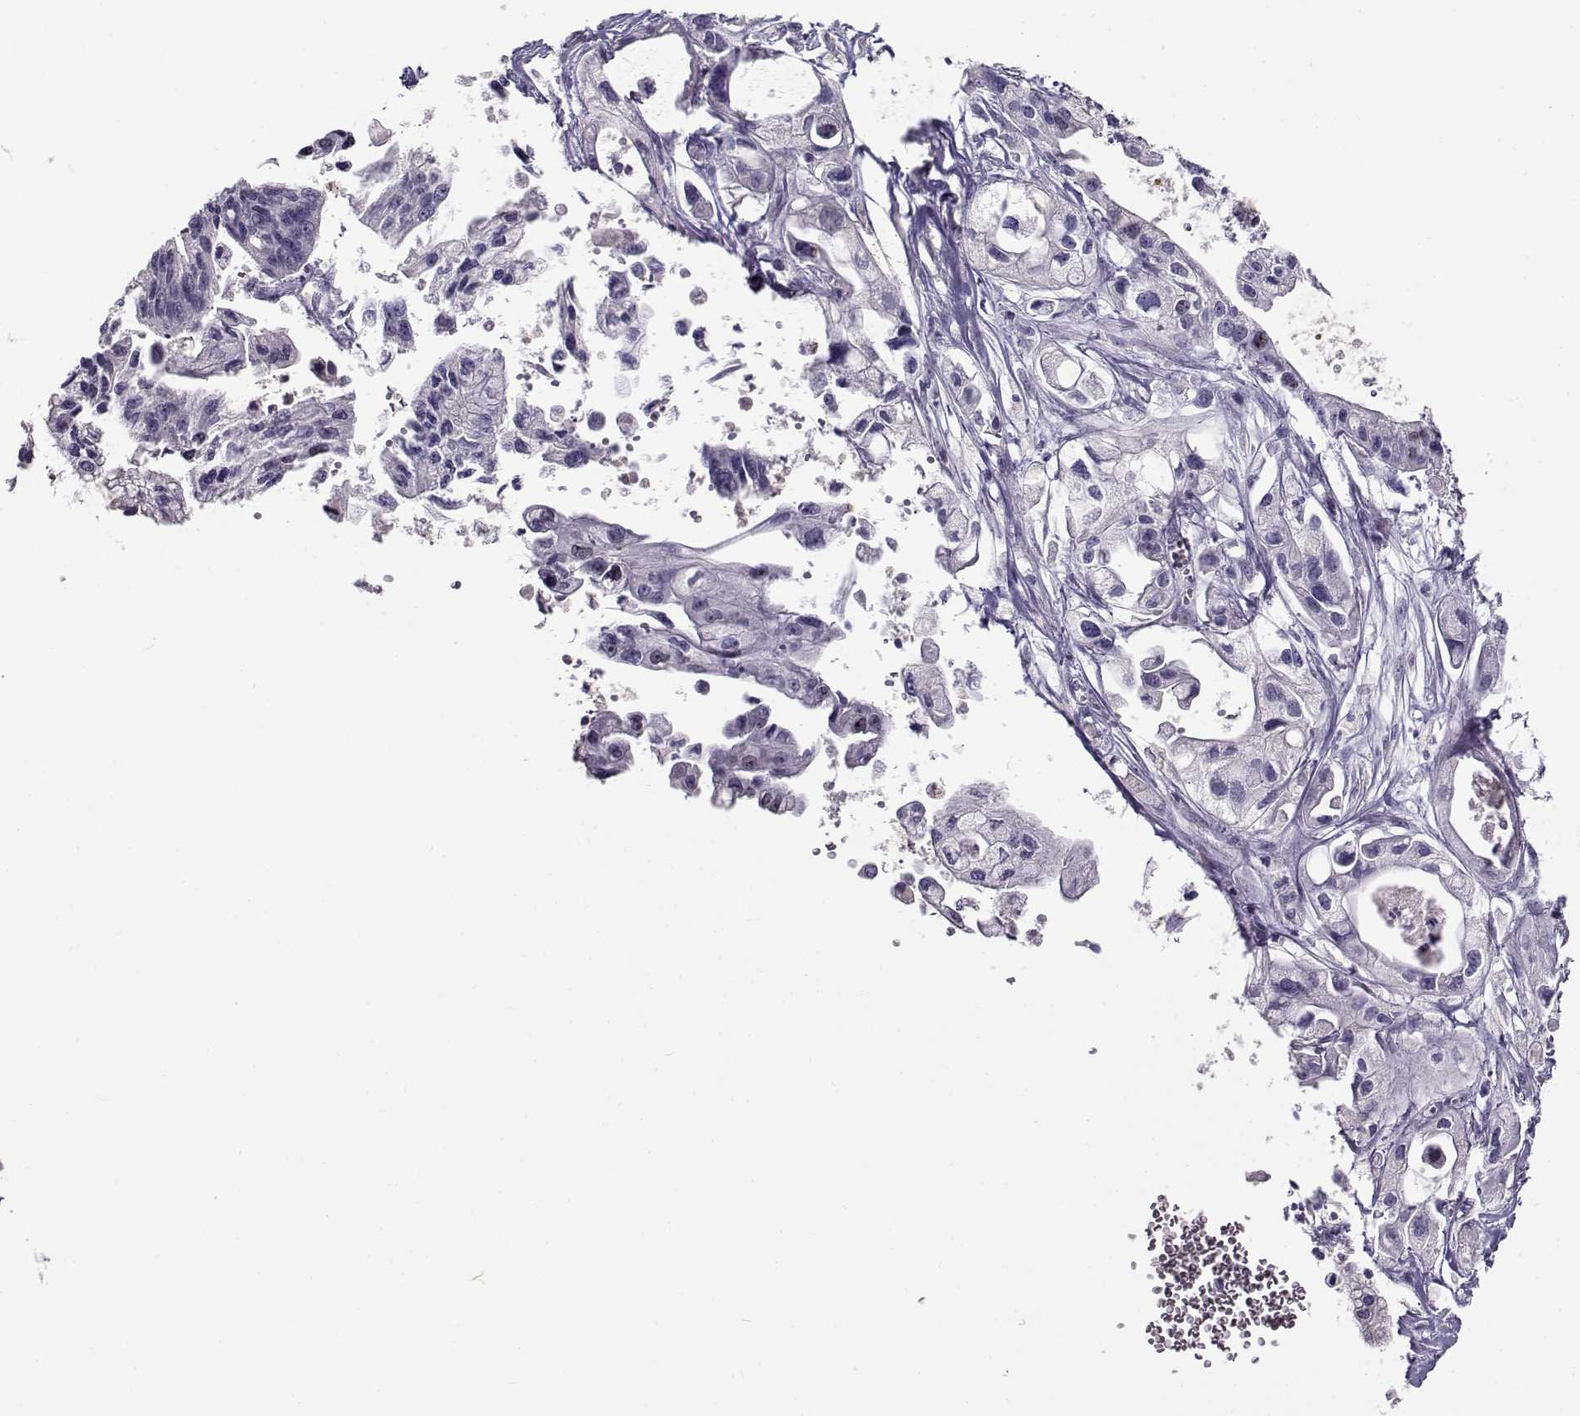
{"staining": {"intensity": "negative", "quantity": "none", "location": "none"}, "tissue": "pancreatic cancer", "cell_type": "Tumor cells", "image_type": "cancer", "snomed": [{"axis": "morphology", "description": "Adenocarcinoma, NOS"}, {"axis": "topography", "description": "Pancreas"}], "caption": "DAB immunohistochemical staining of pancreatic adenocarcinoma exhibits no significant staining in tumor cells. Nuclei are stained in blue.", "gene": "NPW", "patient": {"sex": "male", "age": 70}}